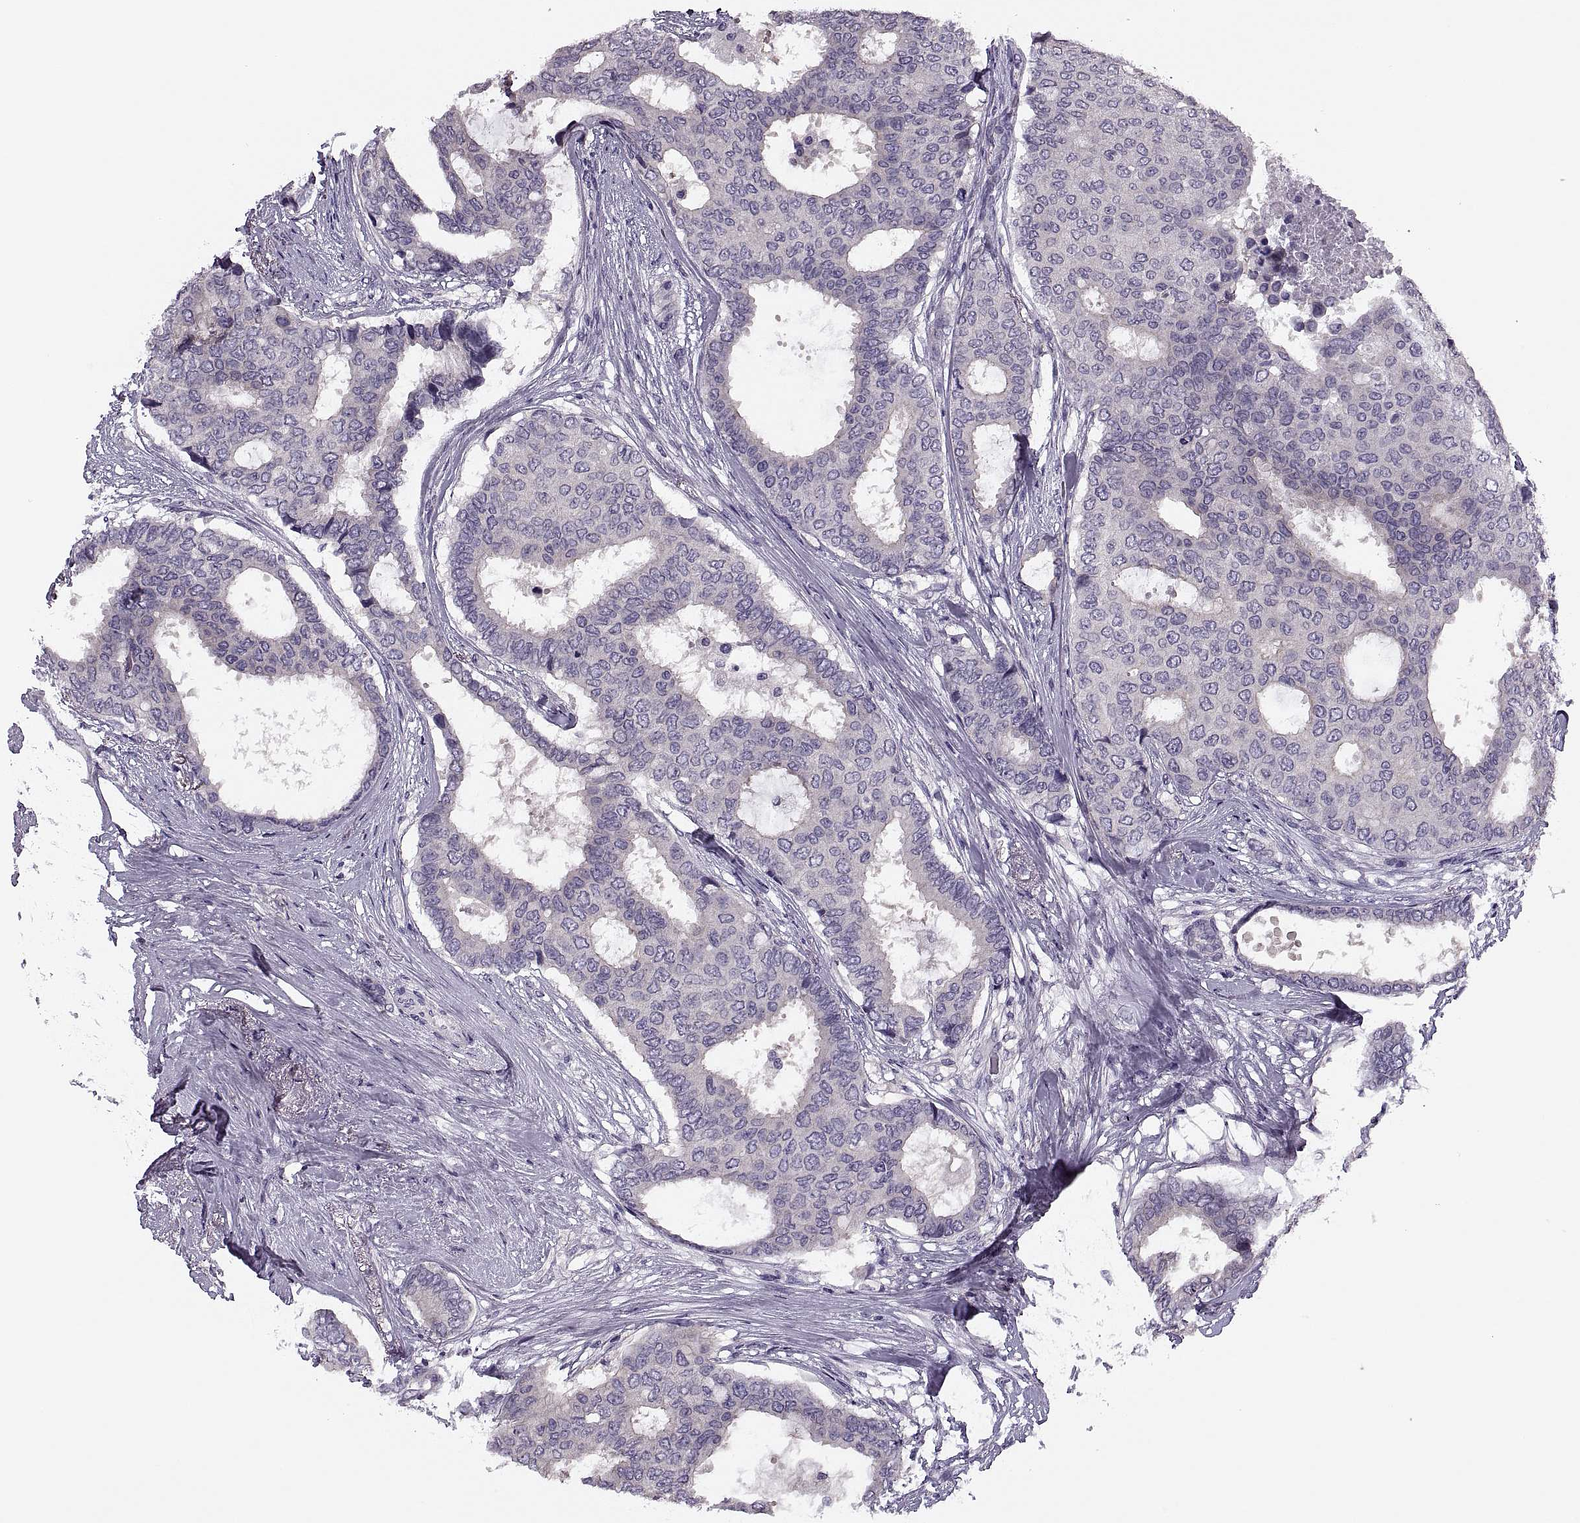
{"staining": {"intensity": "negative", "quantity": "none", "location": "none"}, "tissue": "breast cancer", "cell_type": "Tumor cells", "image_type": "cancer", "snomed": [{"axis": "morphology", "description": "Duct carcinoma"}, {"axis": "topography", "description": "Breast"}], "caption": "High power microscopy image of an IHC micrograph of breast cancer (intraductal carcinoma), revealing no significant positivity in tumor cells.", "gene": "PRSS54", "patient": {"sex": "female", "age": 75}}